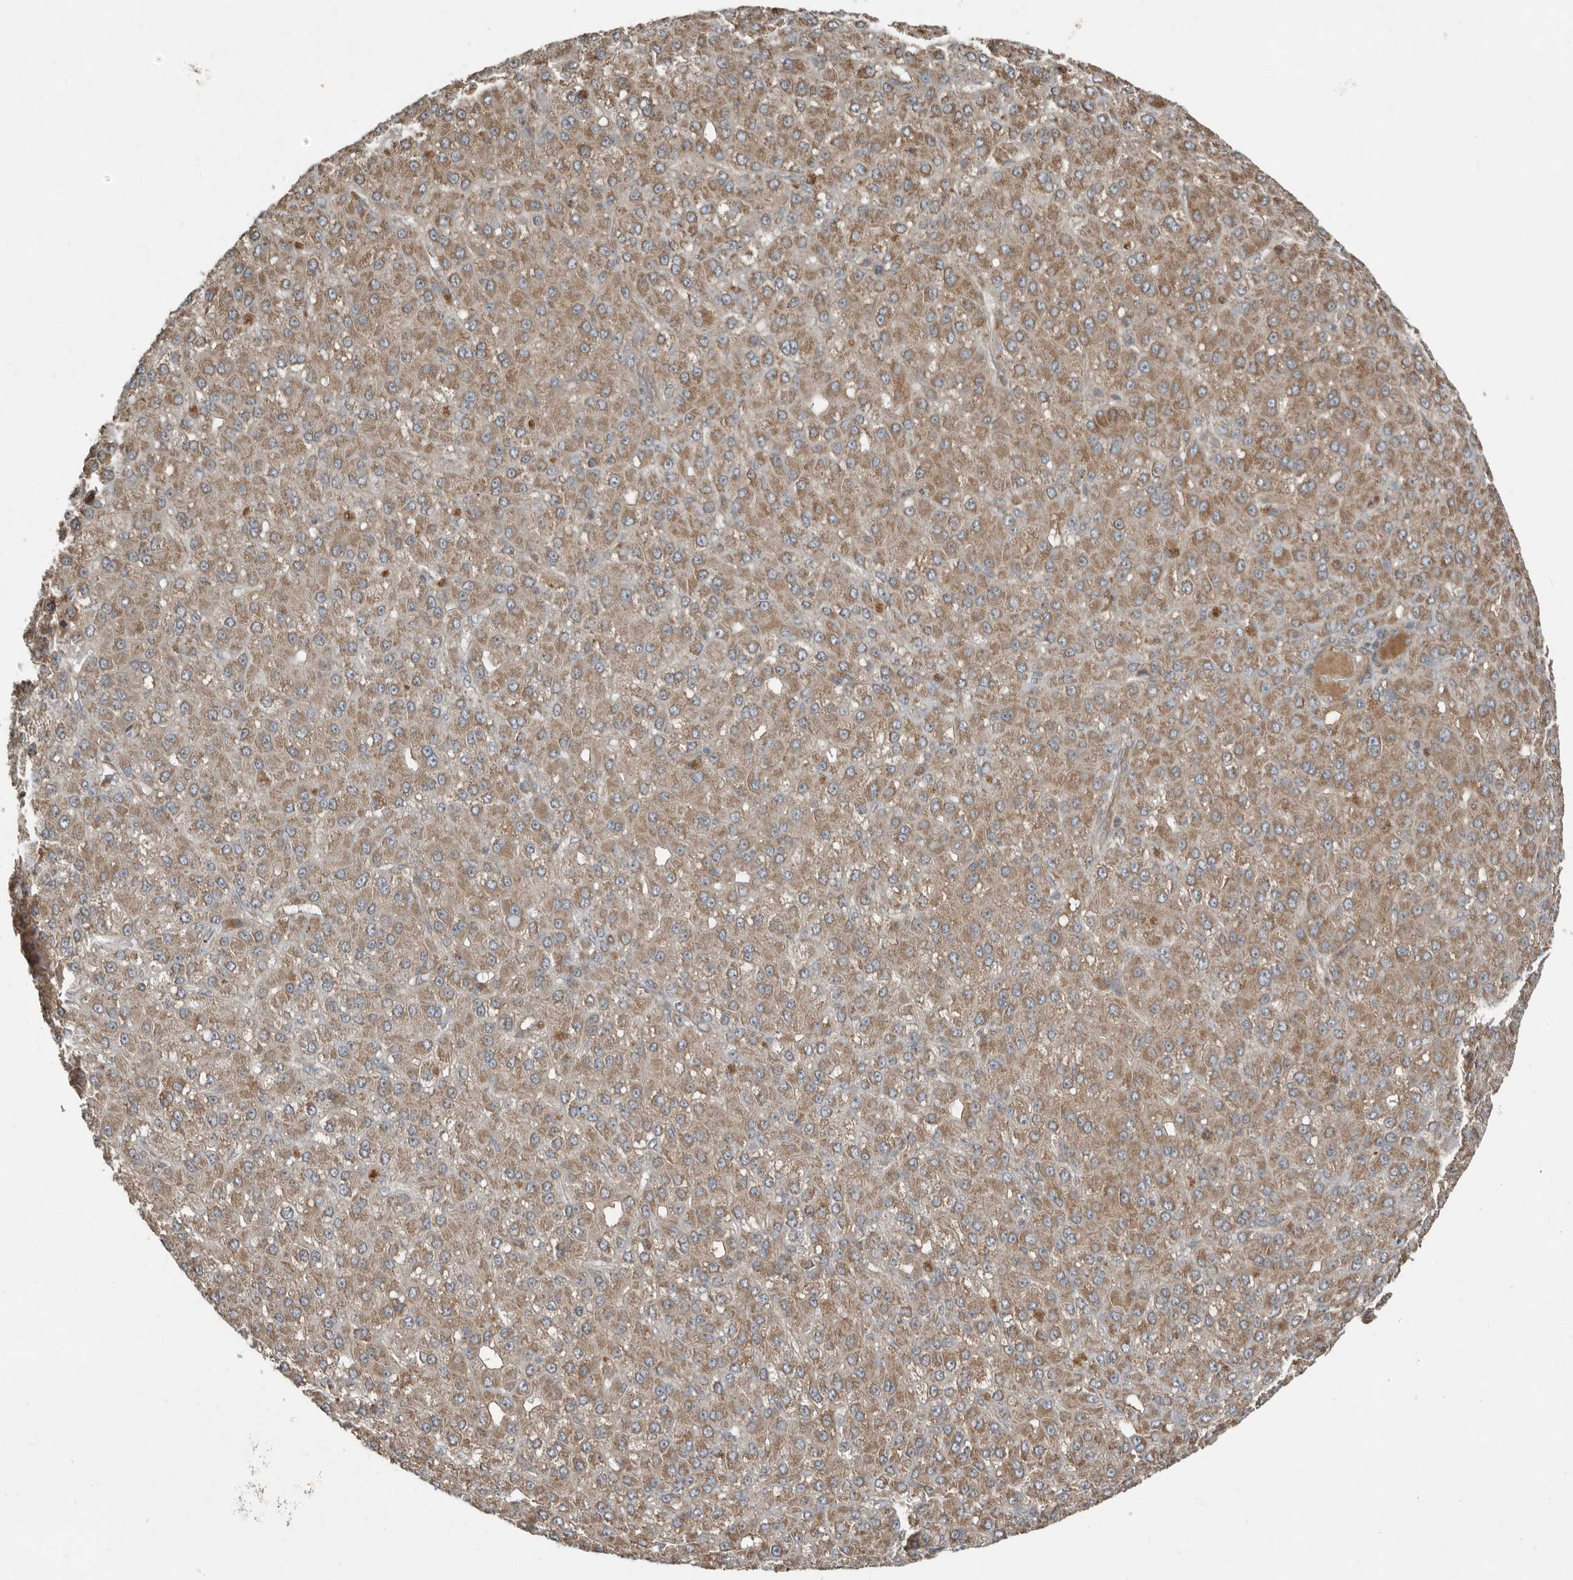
{"staining": {"intensity": "moderate", "quantity": ">75%", "location": "cytoplasmic/membranous"}, "tissue": "liver cancer", "cell_type": "Tumor cells", "image_type": "cancer", "snomed": [{"axis": "morphology", "description": "Carcinoma, Hepatocellular, NOS"}, {"axis": "topography", "description": "Liver"}], "caption": "Protein analysis of hepatocellular carcinoma (liver) tissue reveals moderate cytoplasmic/membranous expression in about >75% of tumor cells.", "gene": "SLC6A7", "patient": {"sex": "male", "age": 67}}